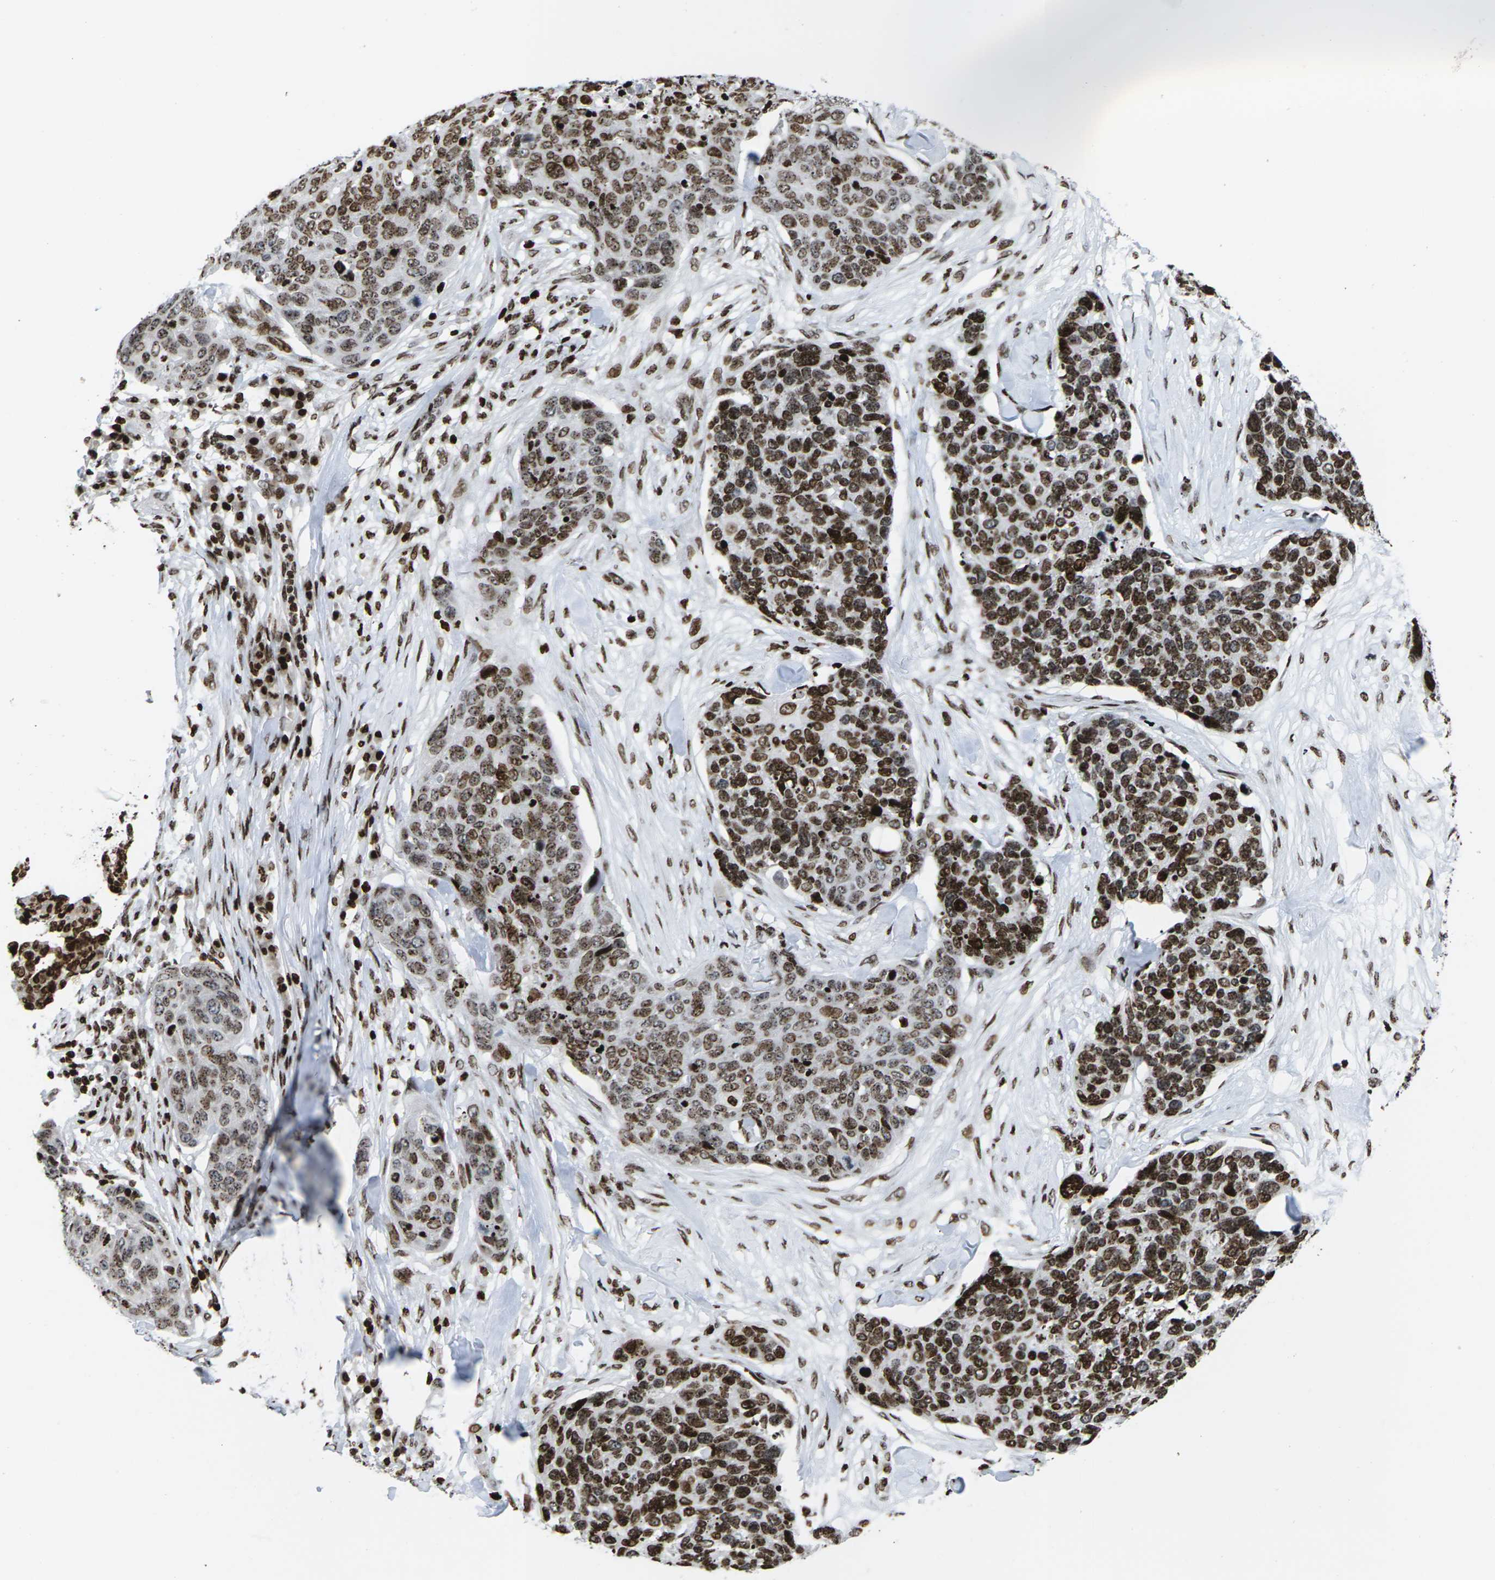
{"staining": {"intensity": "strong", "quantity": ">75%", "location": "nuclear"}, "tissue": "skin cancer", "cell_type": "Tumor cells", "image_type": "cancer", "snomed": [{"axis": "morphology", "description": "Squamous cell carcinoma in situ, NOS"}, {"axis": "morphology", "description": "Squamous cell carcinoma, NOS"}, {"axis": "topography", "description": "Skin"}], "caption": "DAB immunohistochemical staining of human skin squamous cell carcinoma demonstrates strong nuclear protein positivity in about >75% of tumor cells.", "gene": "H1-4", "patient": {"sex": "male", "age": 93}}